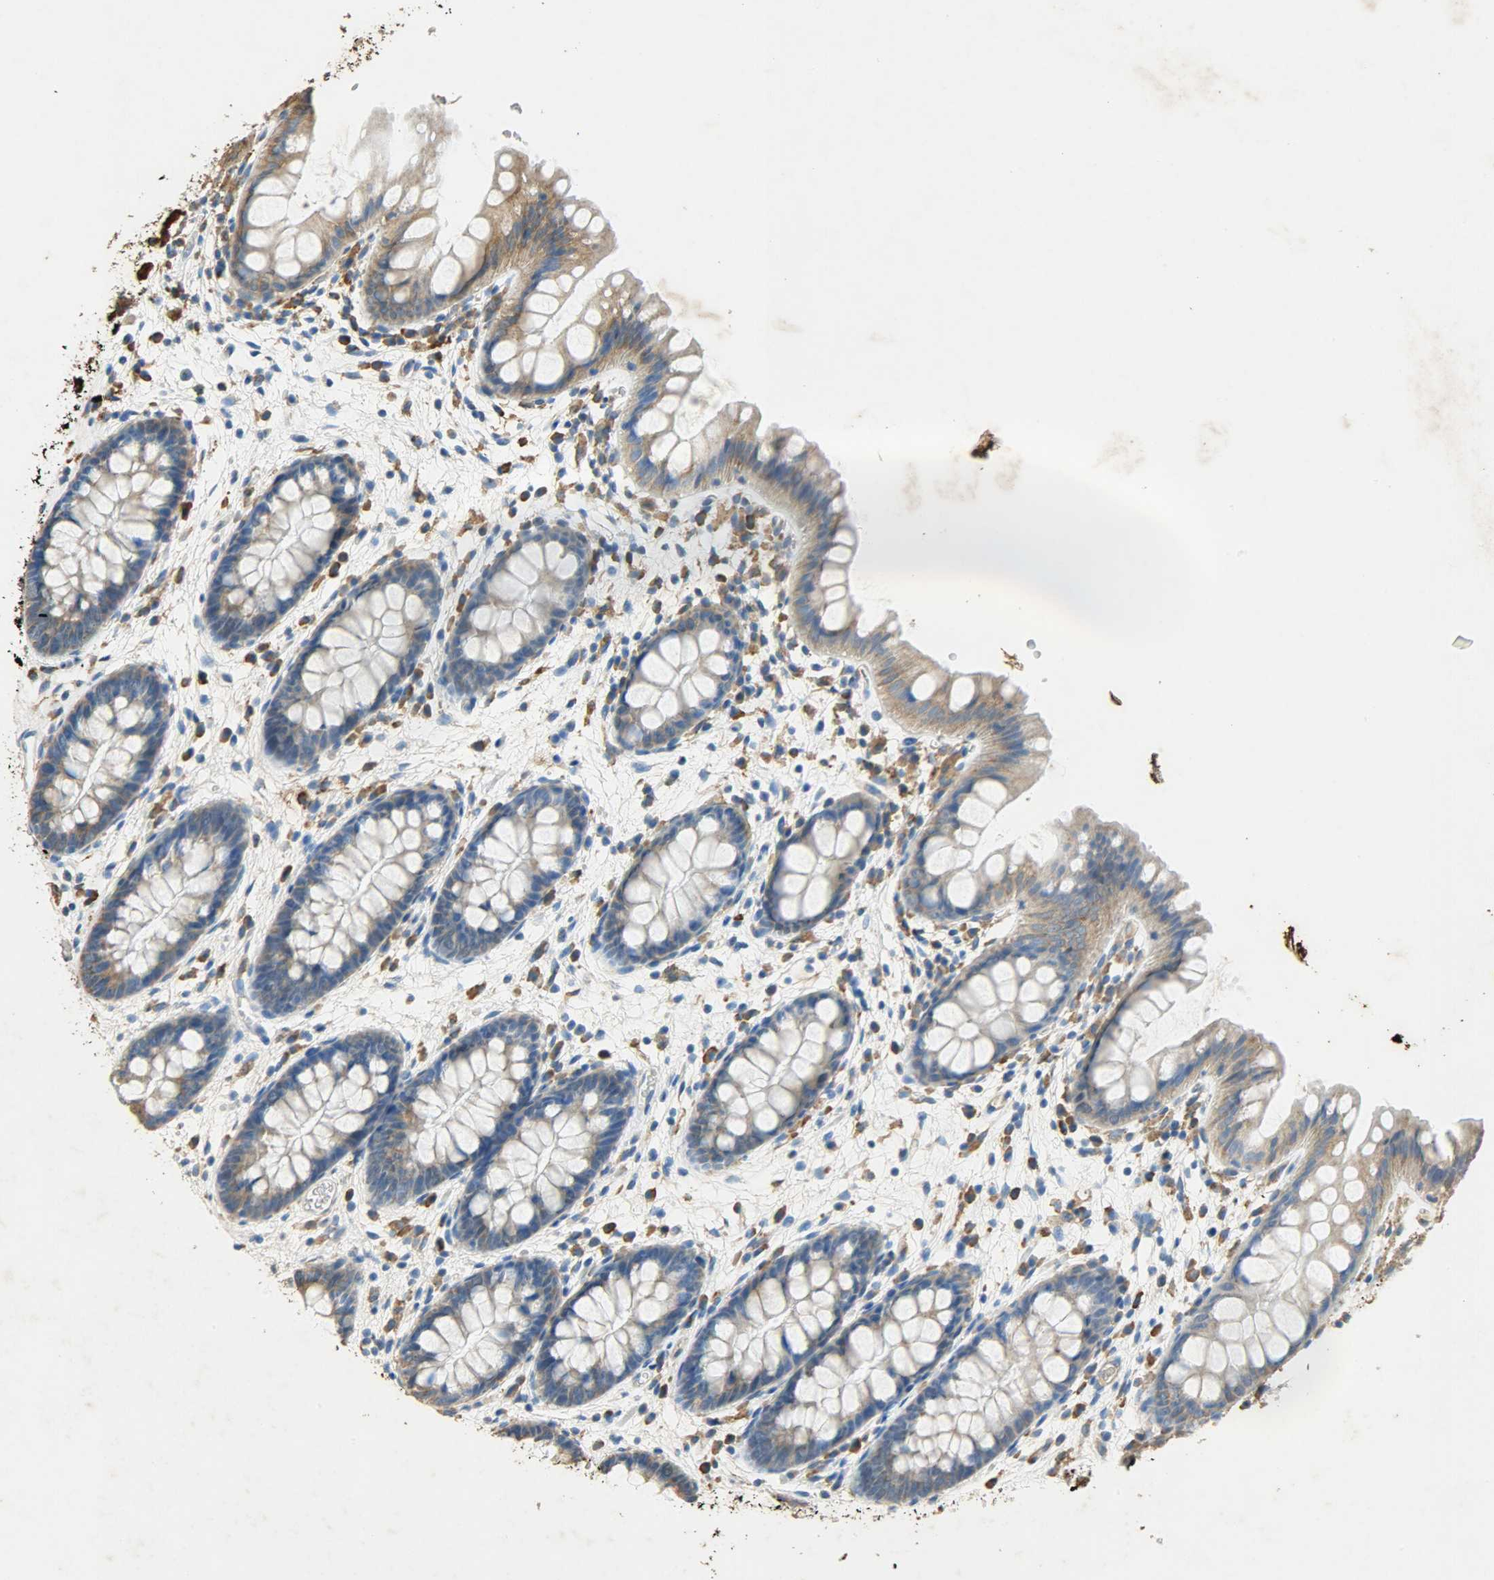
{"staining": {"intensity": "weak", "quantity": "25%-75%", "location": "cytoplasmic/membranous"}, "tissue": "colon", "cell_type": "Endothelial cells", "image_type": "normal", "snomed": [{"axis": "morphology", "description": "Normal tissue, NOS"}, {"axis": "topography", "description": "Smooth muscle"}, {"axis": "topography", "description": "Colon"}], "caption": "The immunohistochemical stain labels weak cytoplasmic/membranous staining in endothelial cells of unremarkable colon. The staining was performed using DAB (3,3'-diaminobenzidine) to visualize the protein expression in brown, while the nuclei were stained in blue with hematoxylin (Magnification: 20x).", "gene": "HSPA5", "patient": {"sex": "male", "age": 67}}